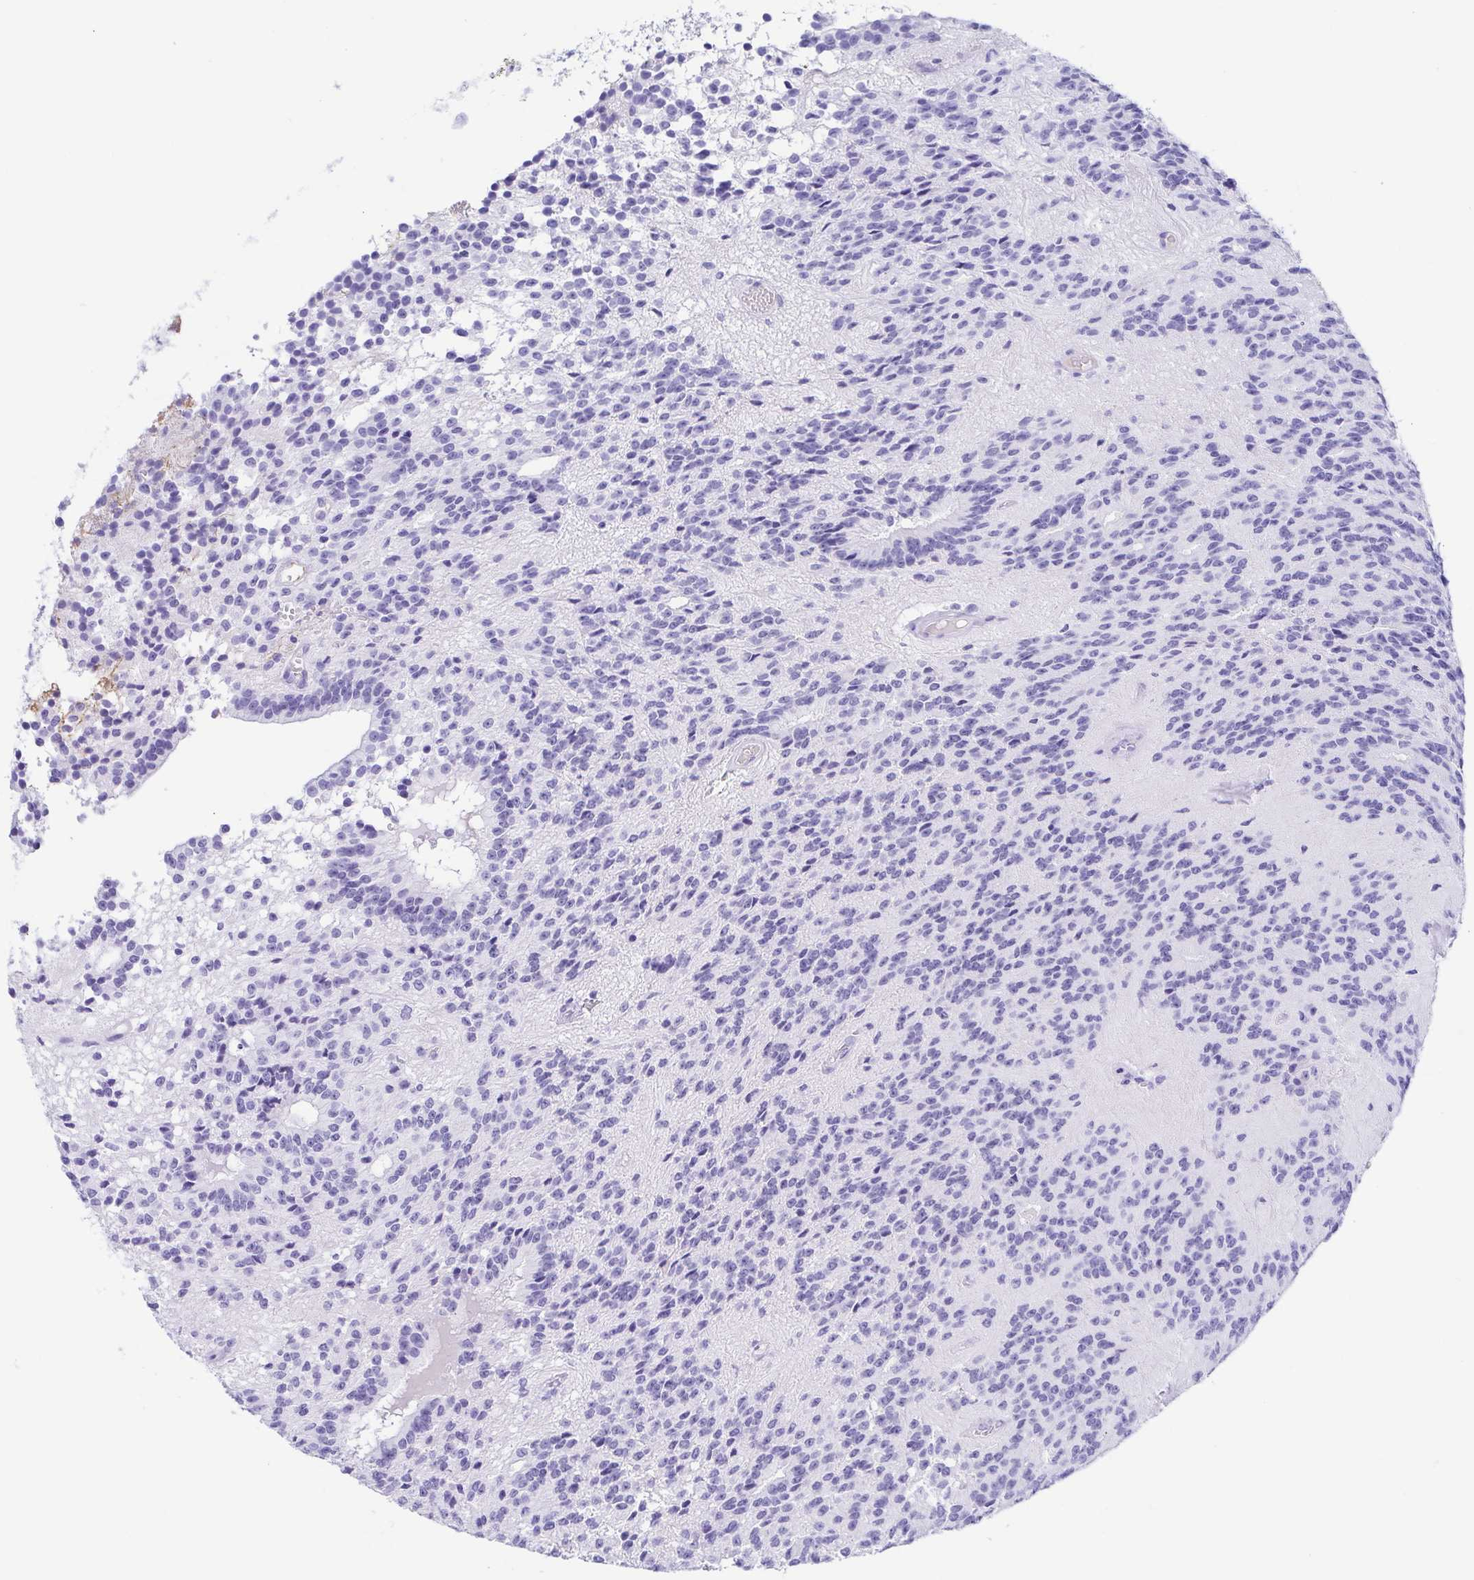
{"staining": {"intensity": "negative", "quantity": "none", "location": "none"}, "tissue": "glioma", "cell_type": "Tumor cells", "image_type": "cancer", "snomed": [{"axis": "morphology", "description": "Glioma, malignant, Low grade"}, {"axis": "topography", "description": "Brain"}], "caption": "This is an immunohistochemistry (IHC) photomicrograph of glioma. There is no expression in tumor cells.", "gene": "GKN1", "patient": {"sex": "male", "age": 31}}